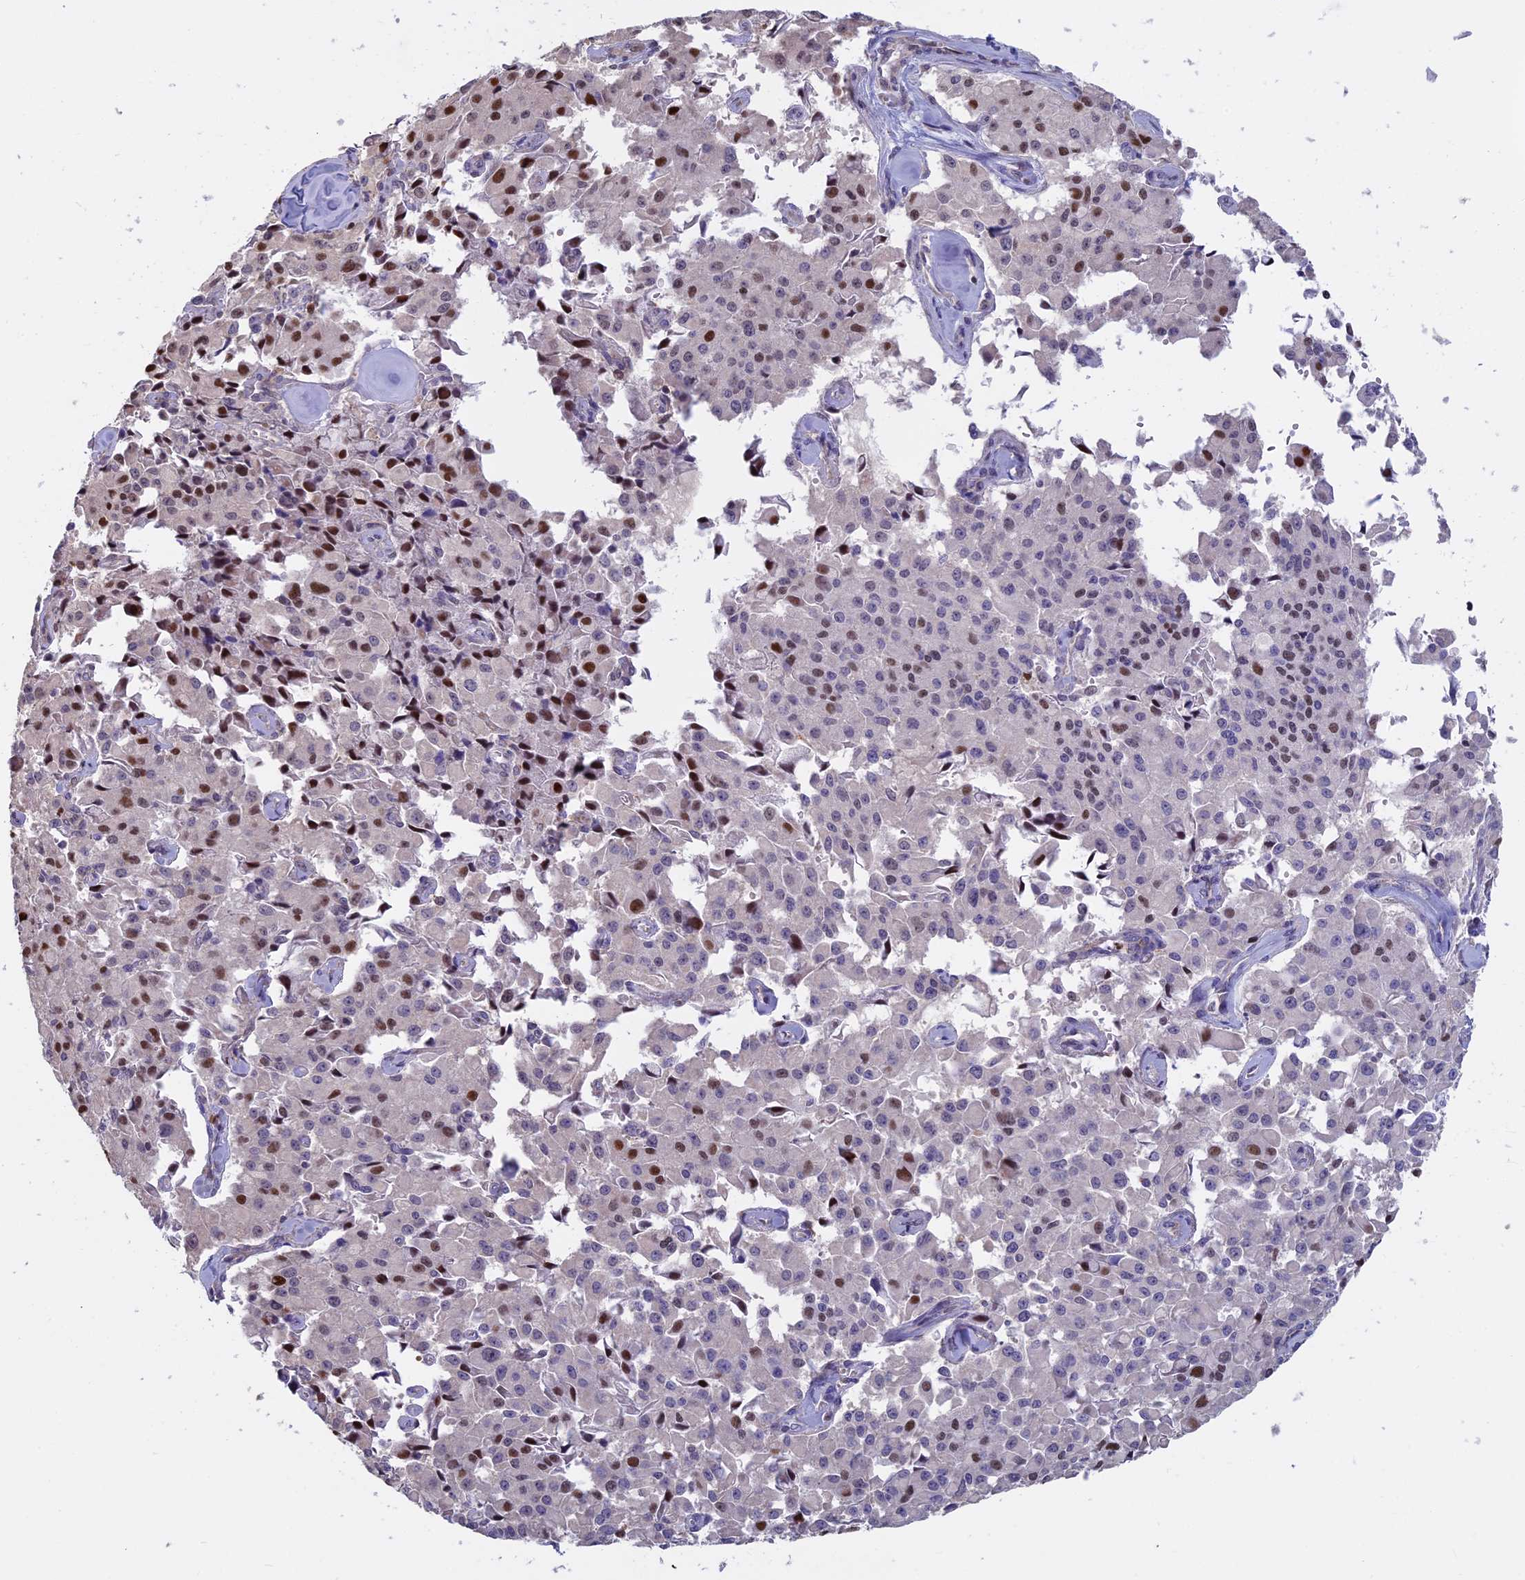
{"staining": {"intensity": "moderate", "quantity": "25%-75%", "location": "nuclear"}, "tissue": "pancreatic cancer", "cell_type": "Tumor cells", "image_type": "cancer", "snomed": [{"axis": "morphology", "description": "Adenocarcinoma, NOS"}, {"axis": "topography", "description": "Pancreas"}], "caption": "Protein analysis of pancreatic cancer tissue demonstrates moderate nuclear positivity in approximately 25%-75% of tumor cells.", "gene": "ACSS1", "patient": {"sex": "male", "age": 65}}